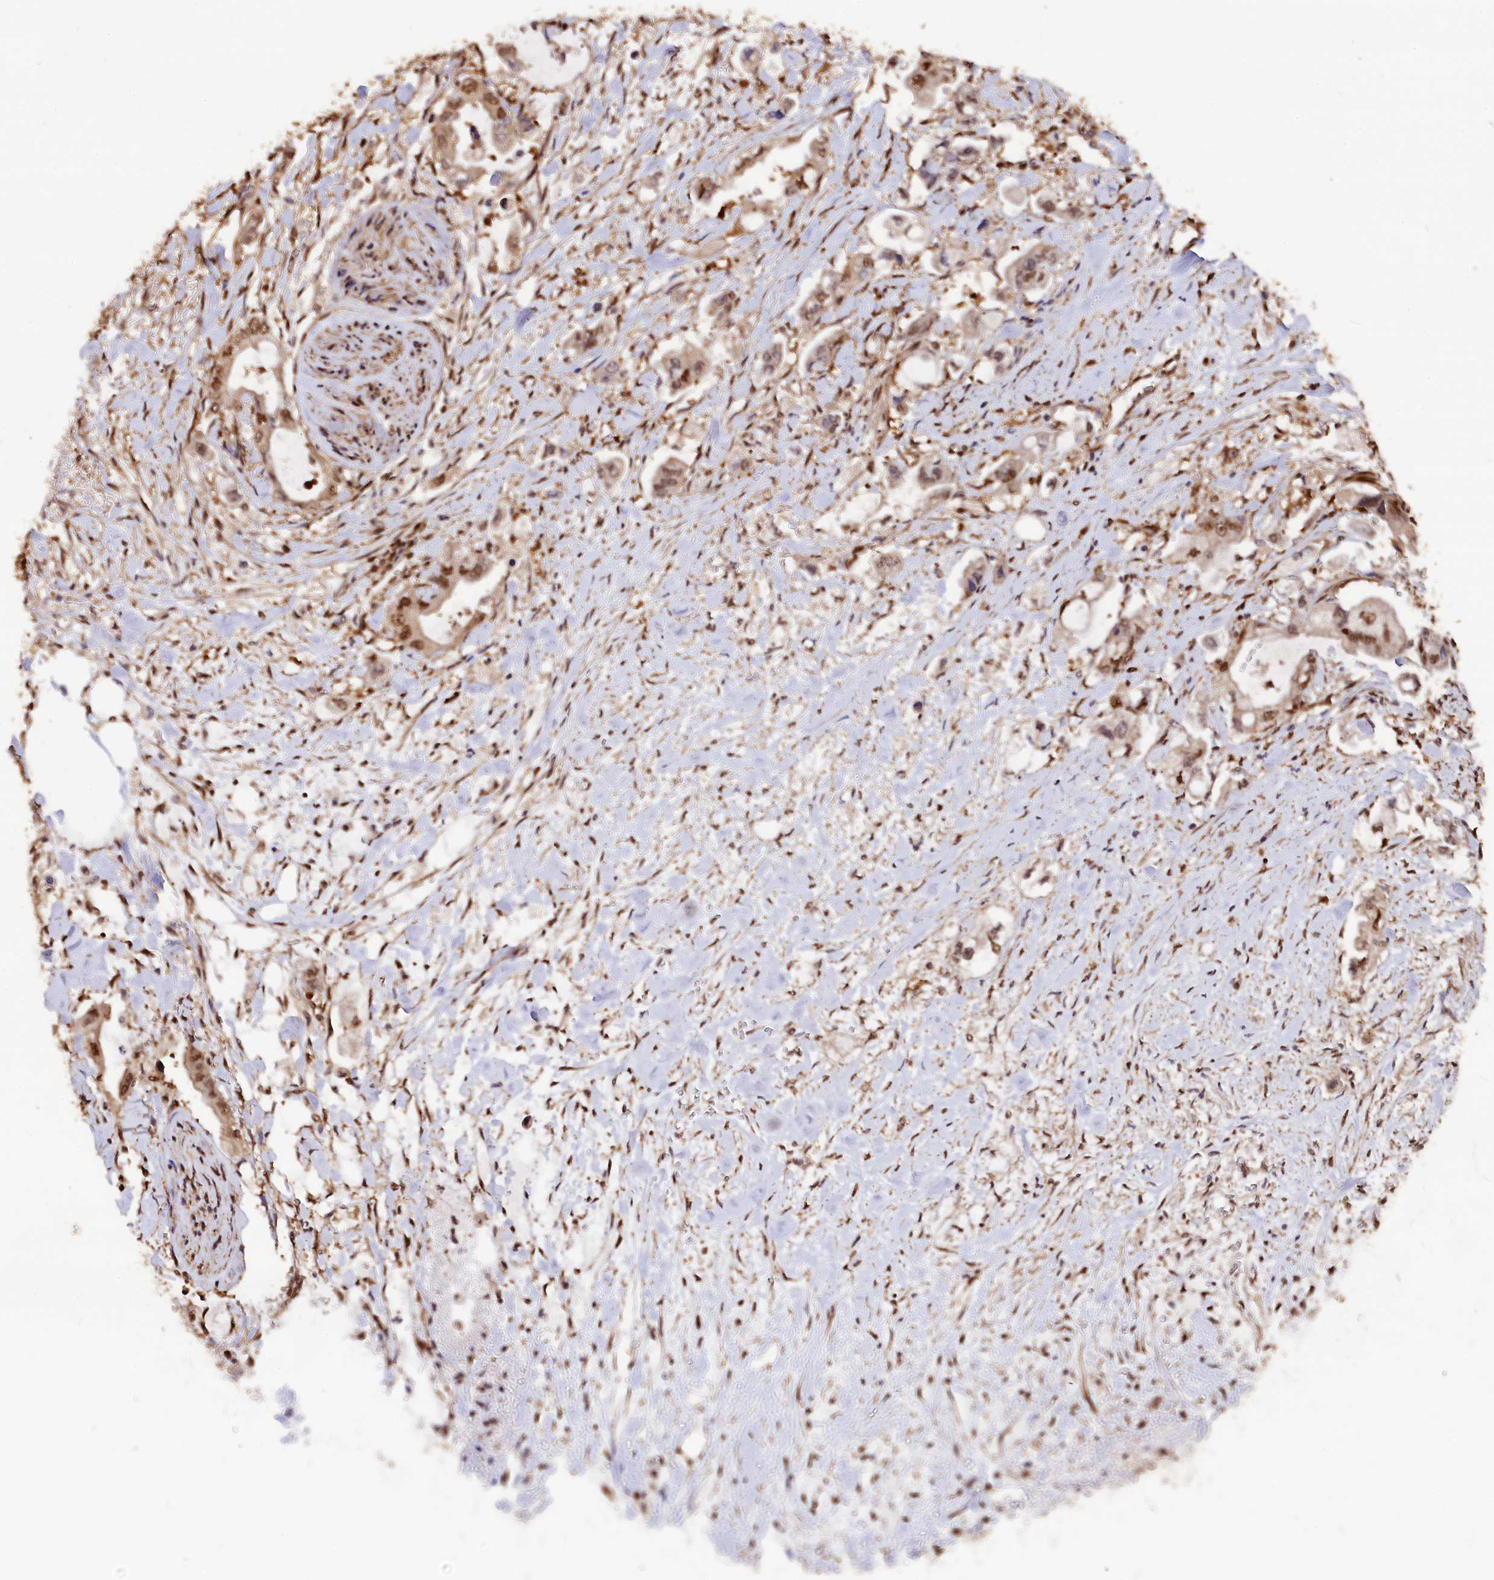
{"staining": {"intensity": "moderate", "quantity": "<25%", "location": "nuclear"}, "tissue": "stomach cancer", "cell_type": "Tumor cells", "image_type": "cancer", "snomed": [{"axis": "morphology", "description": "Adenocarcinoma, NOS"}, {"axis": "topography", "description": "Stomach"}], "caption": "Moderate nuclear positivity for a protein is appreciated in about <25% of tumor cells of stomach adenocarcinoma using immunohistochemistry (IHC).", "gene": "ADRM1", "patient": {"sex": "male", "age": 62}}